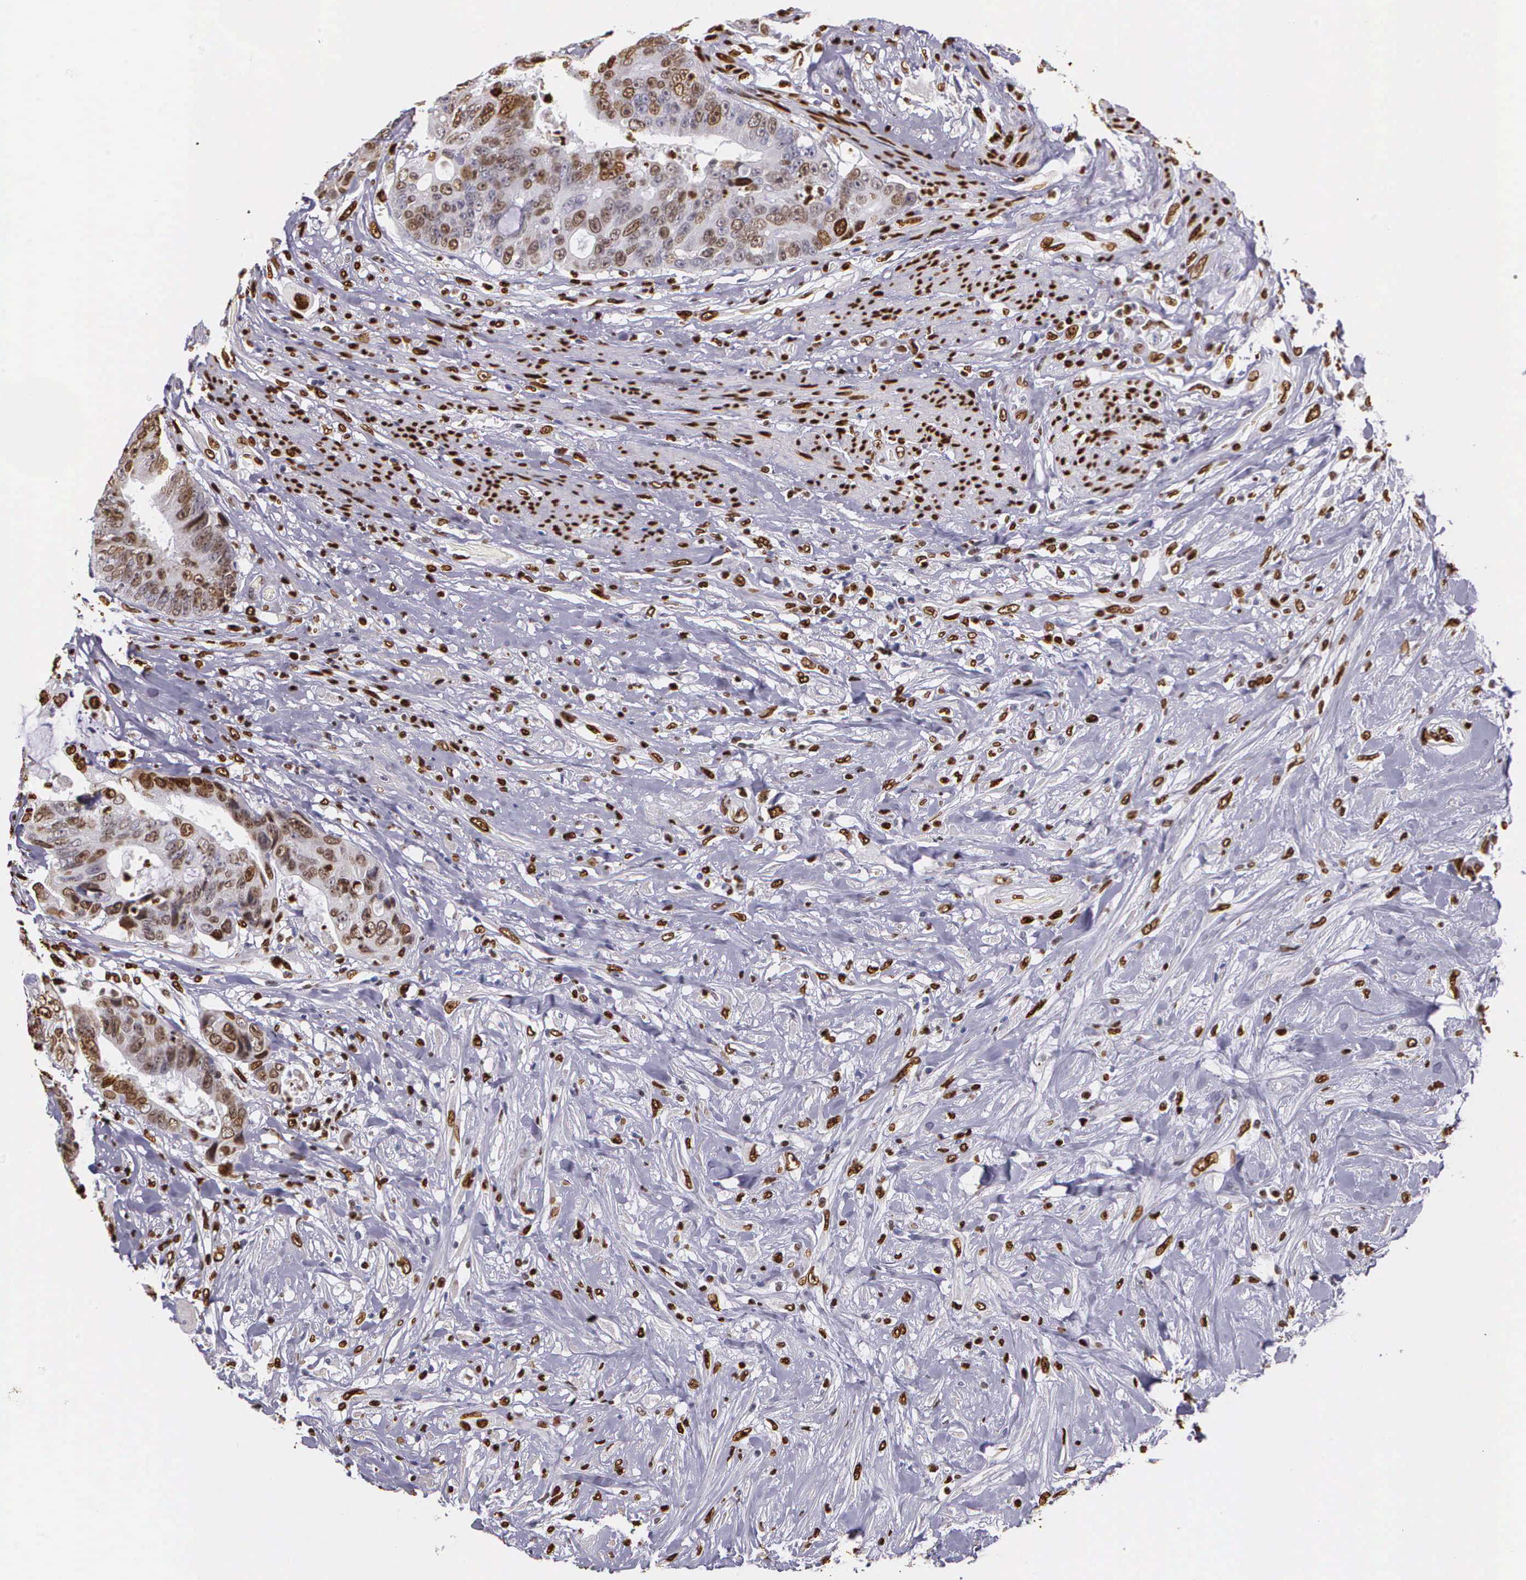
{"staining": {"intensity": "moderate", "quantity": ">75%", "location": "nuclear"}, "tissue": "colorectal cancer", "cell_type": "Tumor cells", "image_type": "cancer", "snomed": [{"axis": "morphology", "description": "Adenocarcinoma, NOS"}, {"axis": "topography", "description": "Rectum"}], "caption": "Tumor cells display medium levels of moderate nuclear staining in approximately >75% of cells in colorectal cancer.", "gene": "H1-0", "patient": {"sex": "female", "age": 65}}